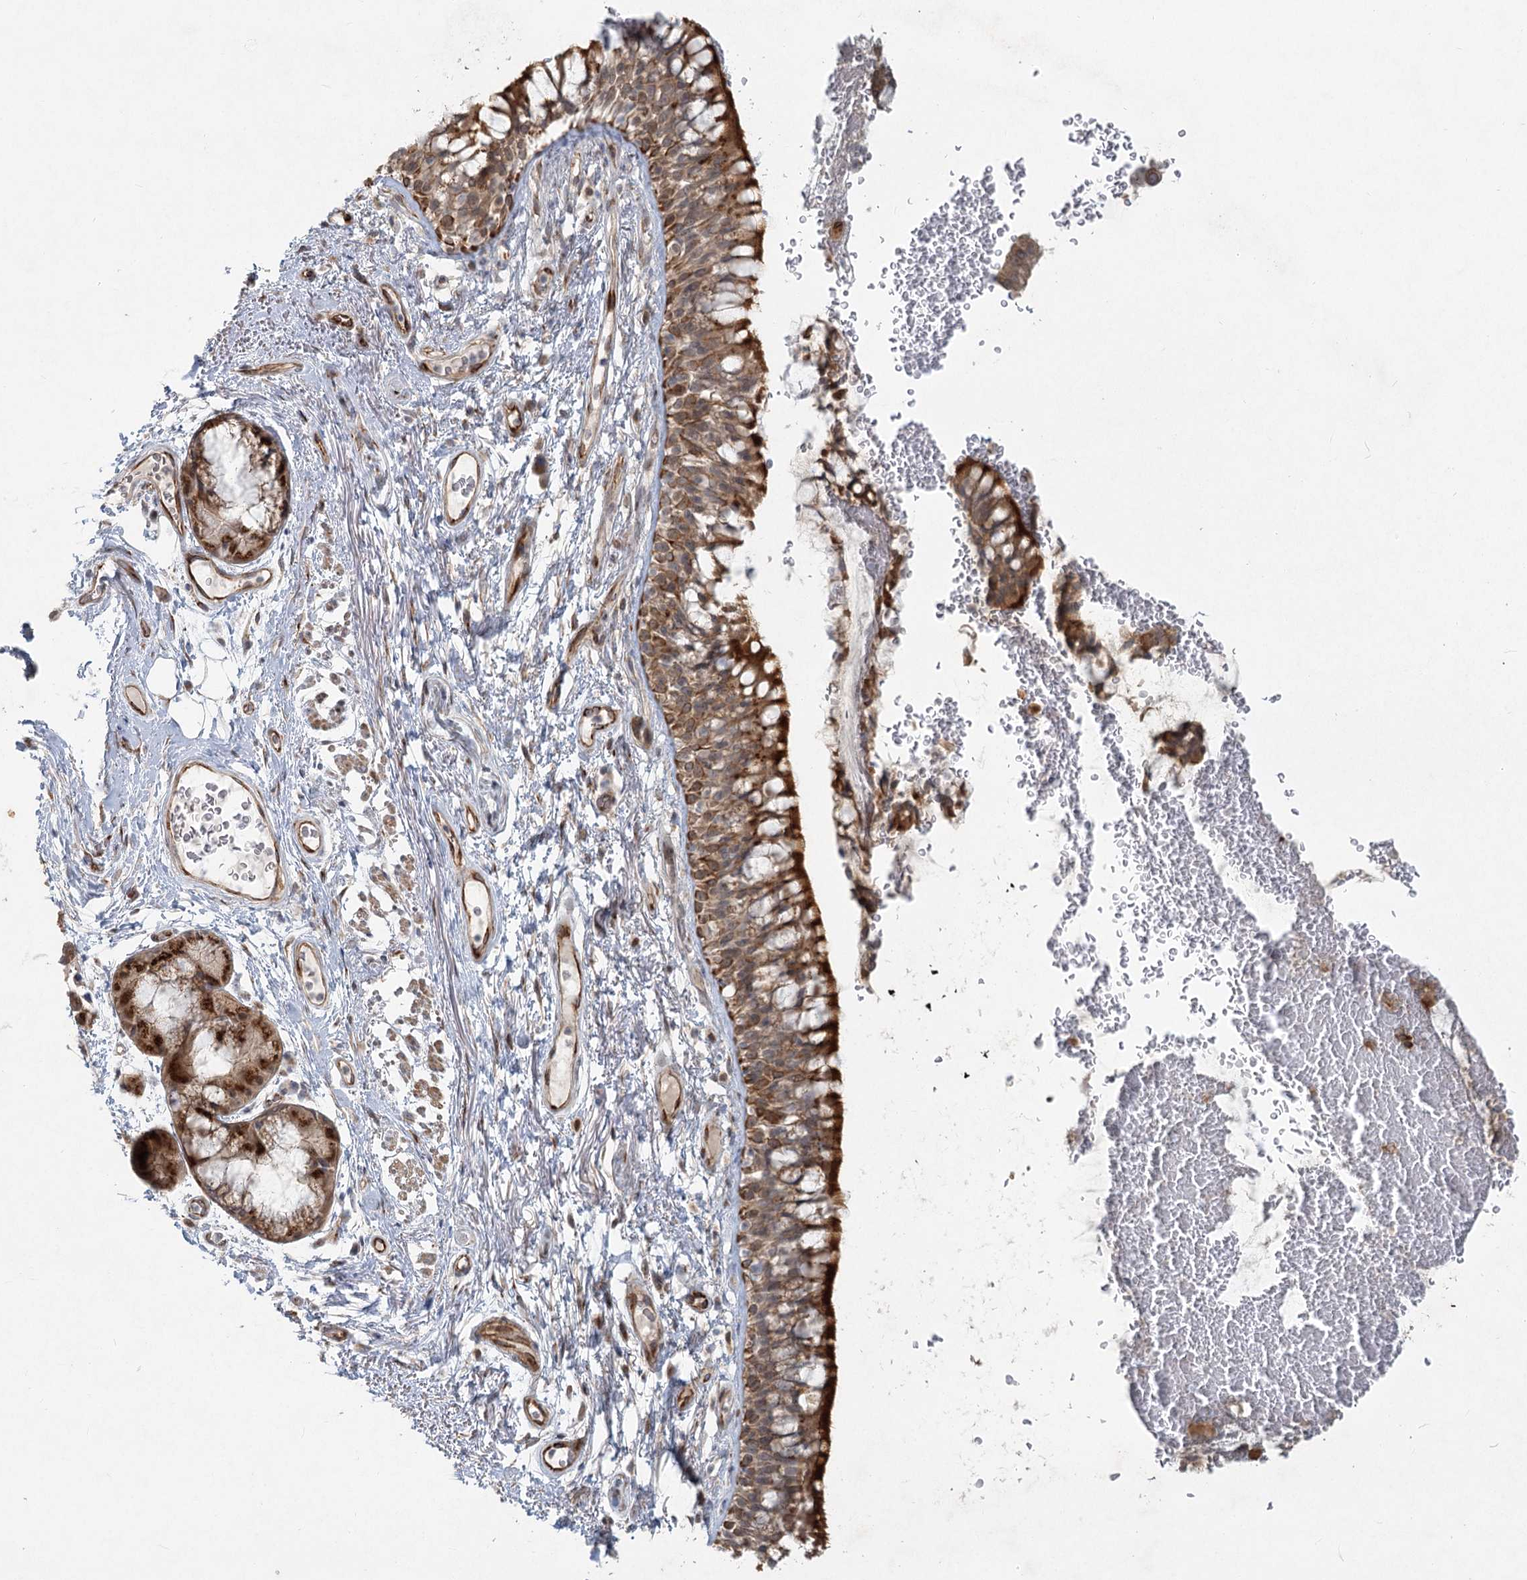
{"staining": {"intensity": "strong", "quantity": ">75%", "location": "cytoplasmic/membranous"}, "tissue": "bronchus", "cell_type": "Respiratory epithelial cells", "image_type": "normal", "snomed": [{"axis": "morphology", "description": "Normal tissue, NOS"}, {"axis": "topography", "description": "Cartilage tissue"}, {"axis": "topography", "description": "Bronchus"}], "caption": "Immunohistochemical staining of unremarkable human bronchus displays >75% levels of strong cytoplasmic/membranous protein expression in approximately >75% of respiratory epithelial cells. Using DAB (brown) and hematoxylin (blue) stains, captured at high magnification using brightfield microscopy.", "gene": "LRP2BP", "patient": {"sex": "female", "age": 73}}